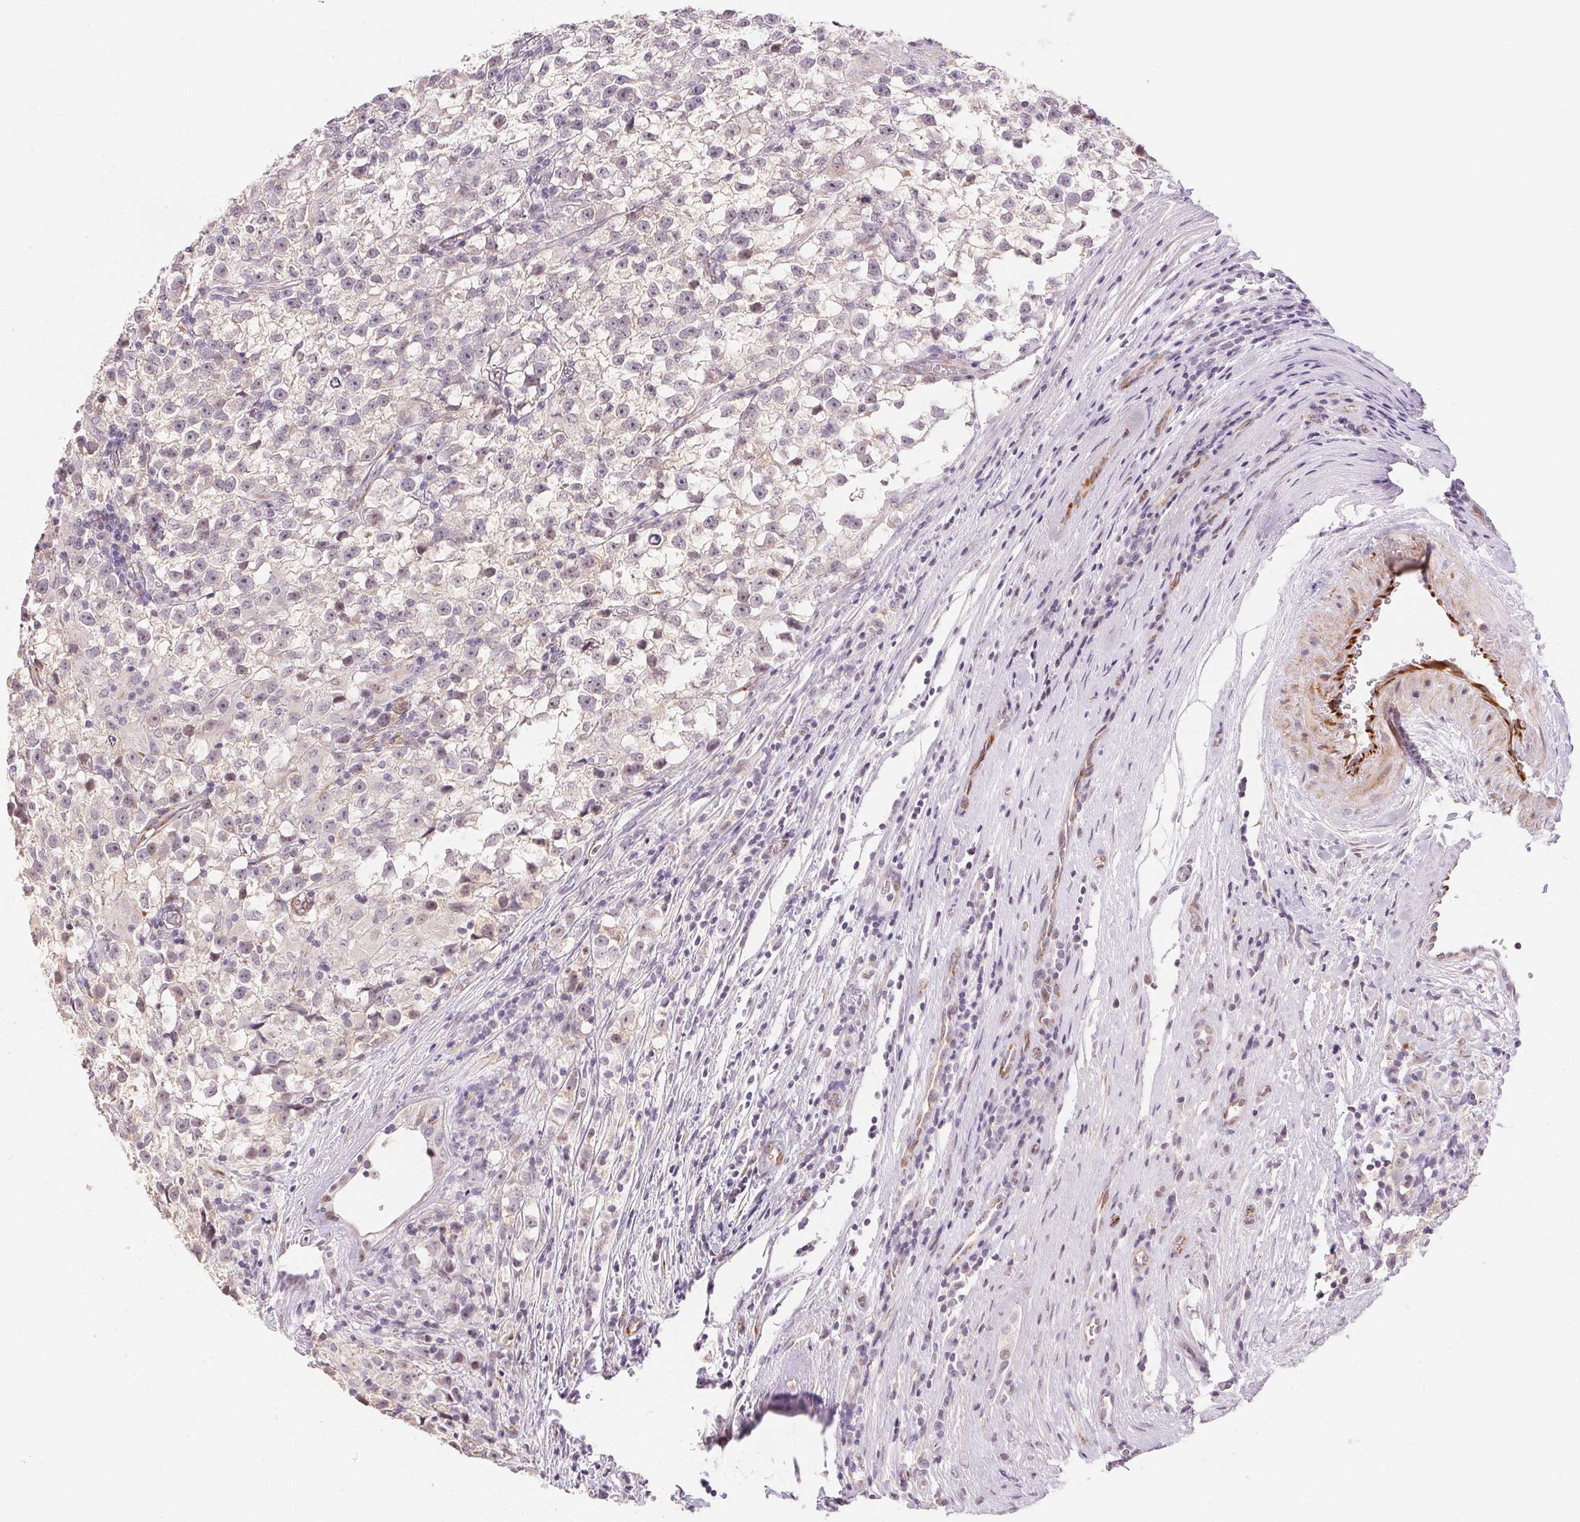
{"staining": {"intensity": "negative", "quantity": "none", "location": "none"}, "tissue": "testis cancer", "cell_type": "Tumor cells", "image_type": "cancer", "snomed": [{"axis": "morphology", "description": "Seminoma, NOS"}, {"axis": "topography", "description": "Testis"}], "caption": "Human testis seminoma stained for a protein using immunohistochemistry shows no expression in tumor cells.", "gene": "GYG2", "patient": {"sex": "male", "age": 31}}